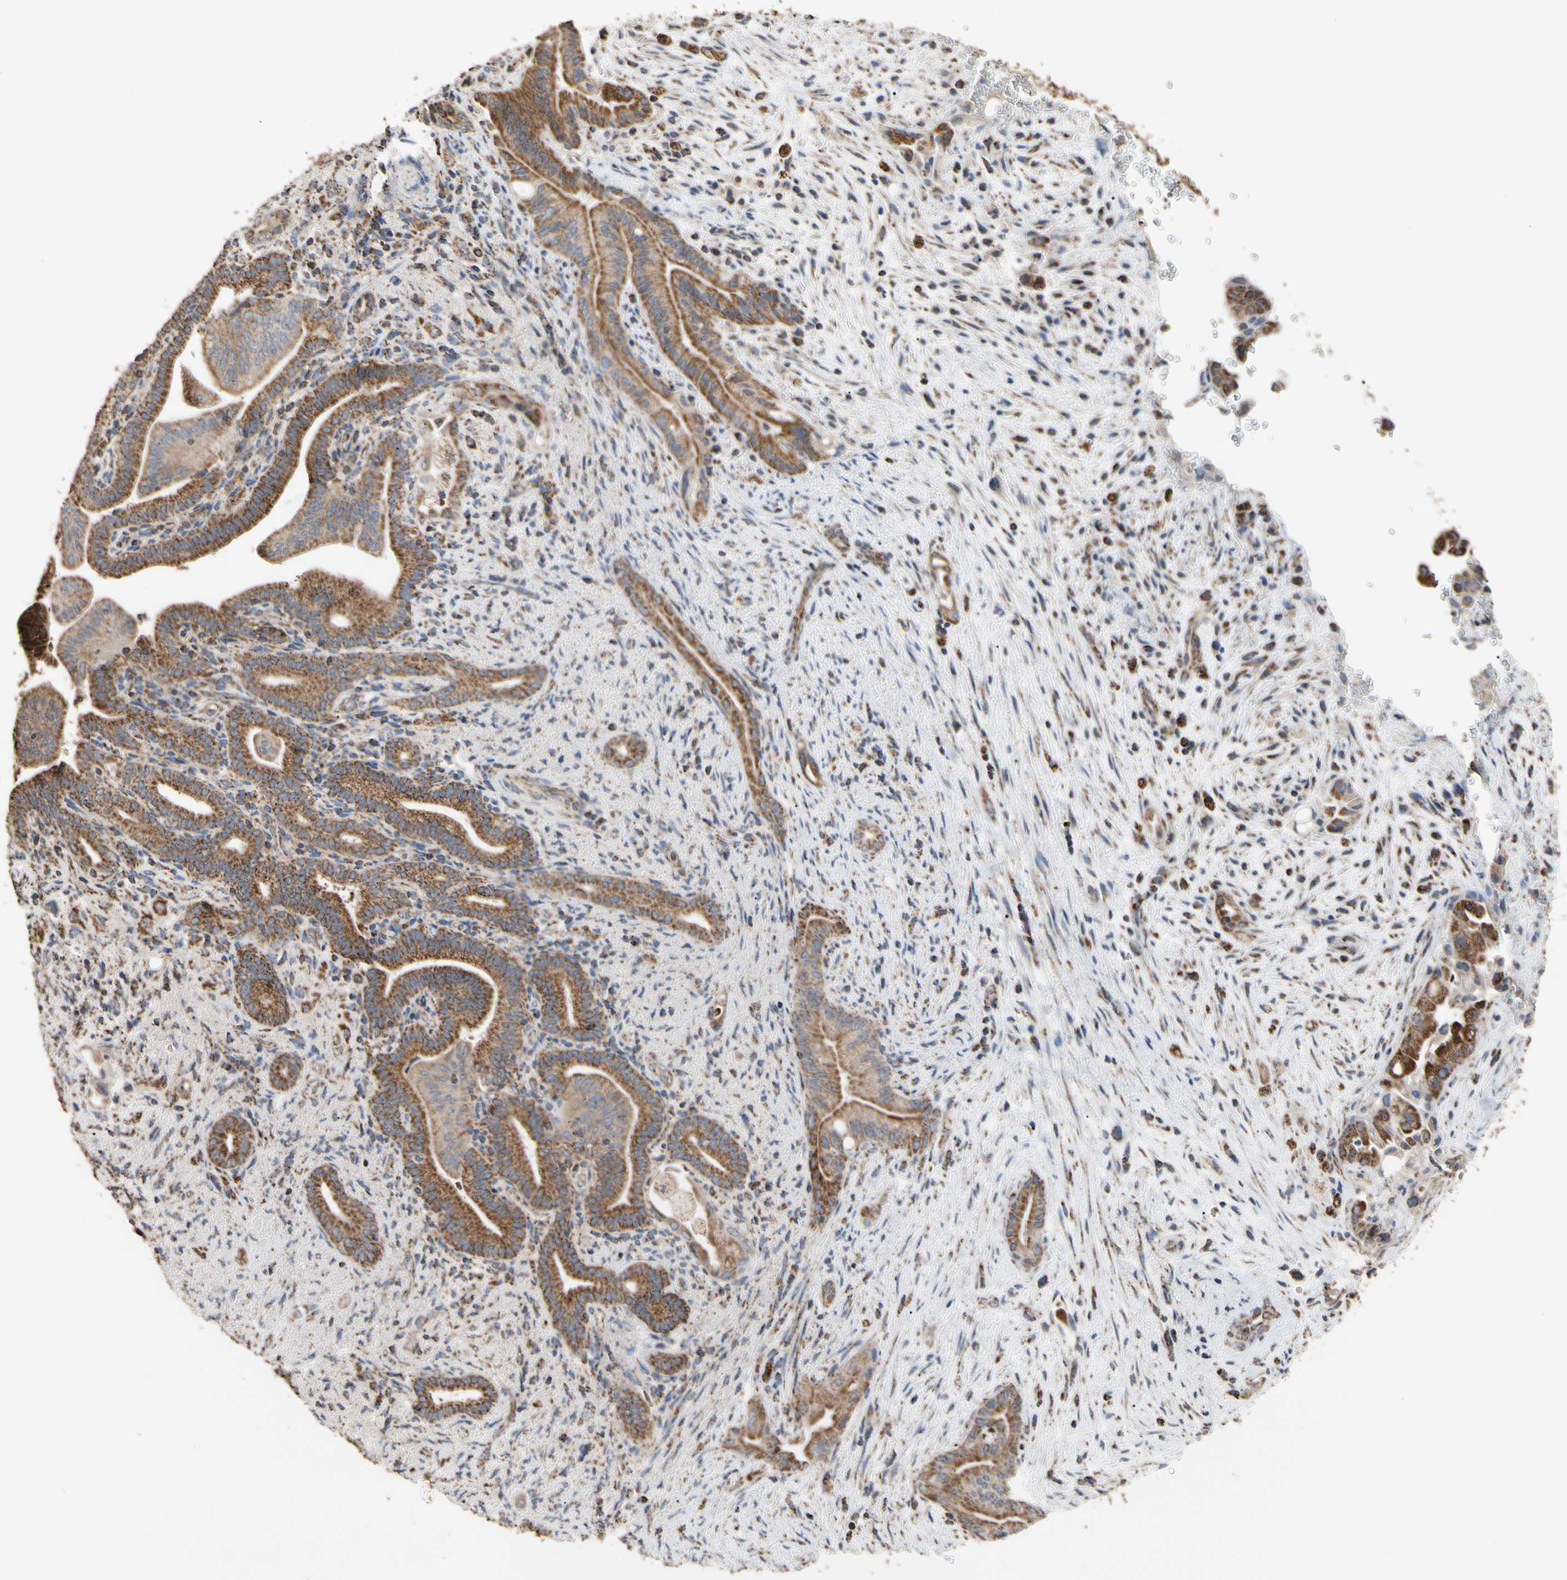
{"staining": {"intensity": "strong", "quantity": ">75%", "location": "cytoplasmic/membranous"}, "tissue": "liver cancer", "cell_type": "Tumor cells", "image_type": "cancer", "snomed": [{"axis": "morphology", "description": "Cholangiocarcinoma"}, {"axis": "topography", "description": "Liver"}], "caption": "Liver cancer (cholangiocarcinoma) stained with a protein marker demonstrates strong staining in tumor cells.", "gene": "FAM110B", "patient": {"sex": "female", "age": 68}}